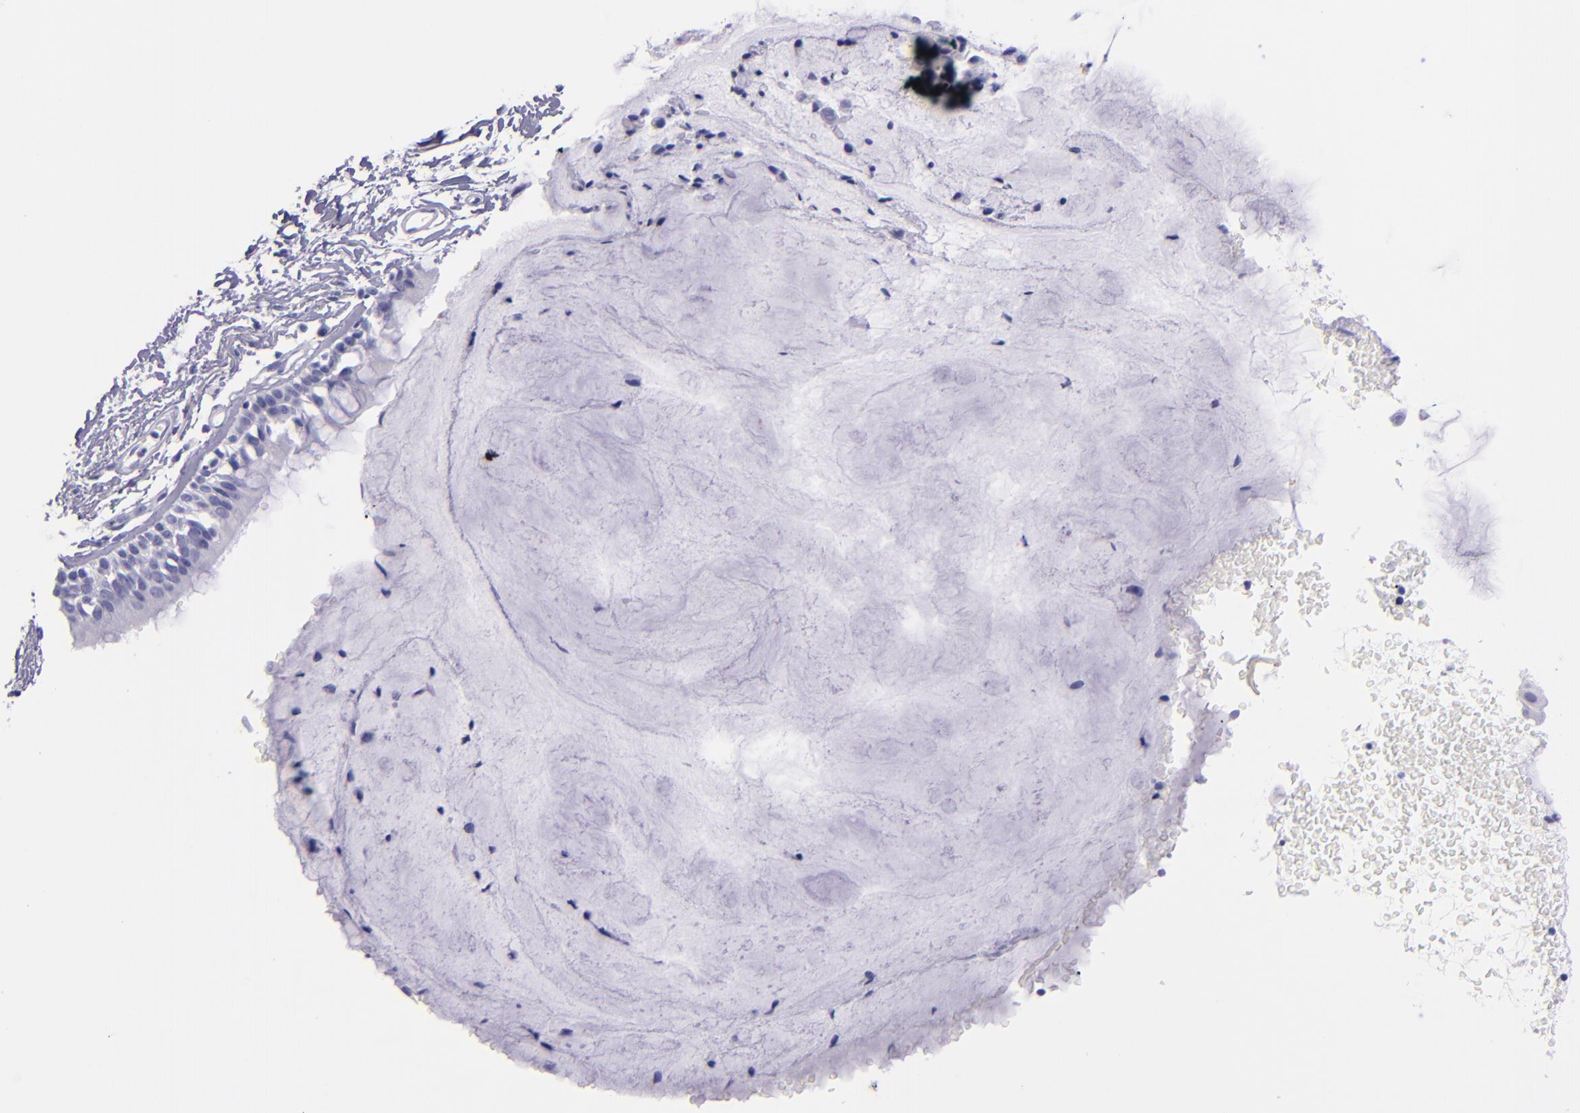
{"staining": {"intensity": "negative", "quantity": "none", "location": "none"}, "tissue": "bronchus", "cell_type": "Respiratory epithelial cells", "image_type": "normal", "snomed": [{"axis": "morphology", "description": "Normal tissue, NOS"}, {"axis": "topography", "description": "Lymph node of abdomen"}, {"axis": "topography", "description": "Lymph node of pelvis"}], "caption": "High power microscopy micrograph of an immunohistochemistry (IHC) photomicrograph of benign bronchus, revealing no significant expression in respiratory epithelial cells. Nuclei are stained in blue.", "gene": "TNNT3", "patient": {"sex": "female", "age": 65}}